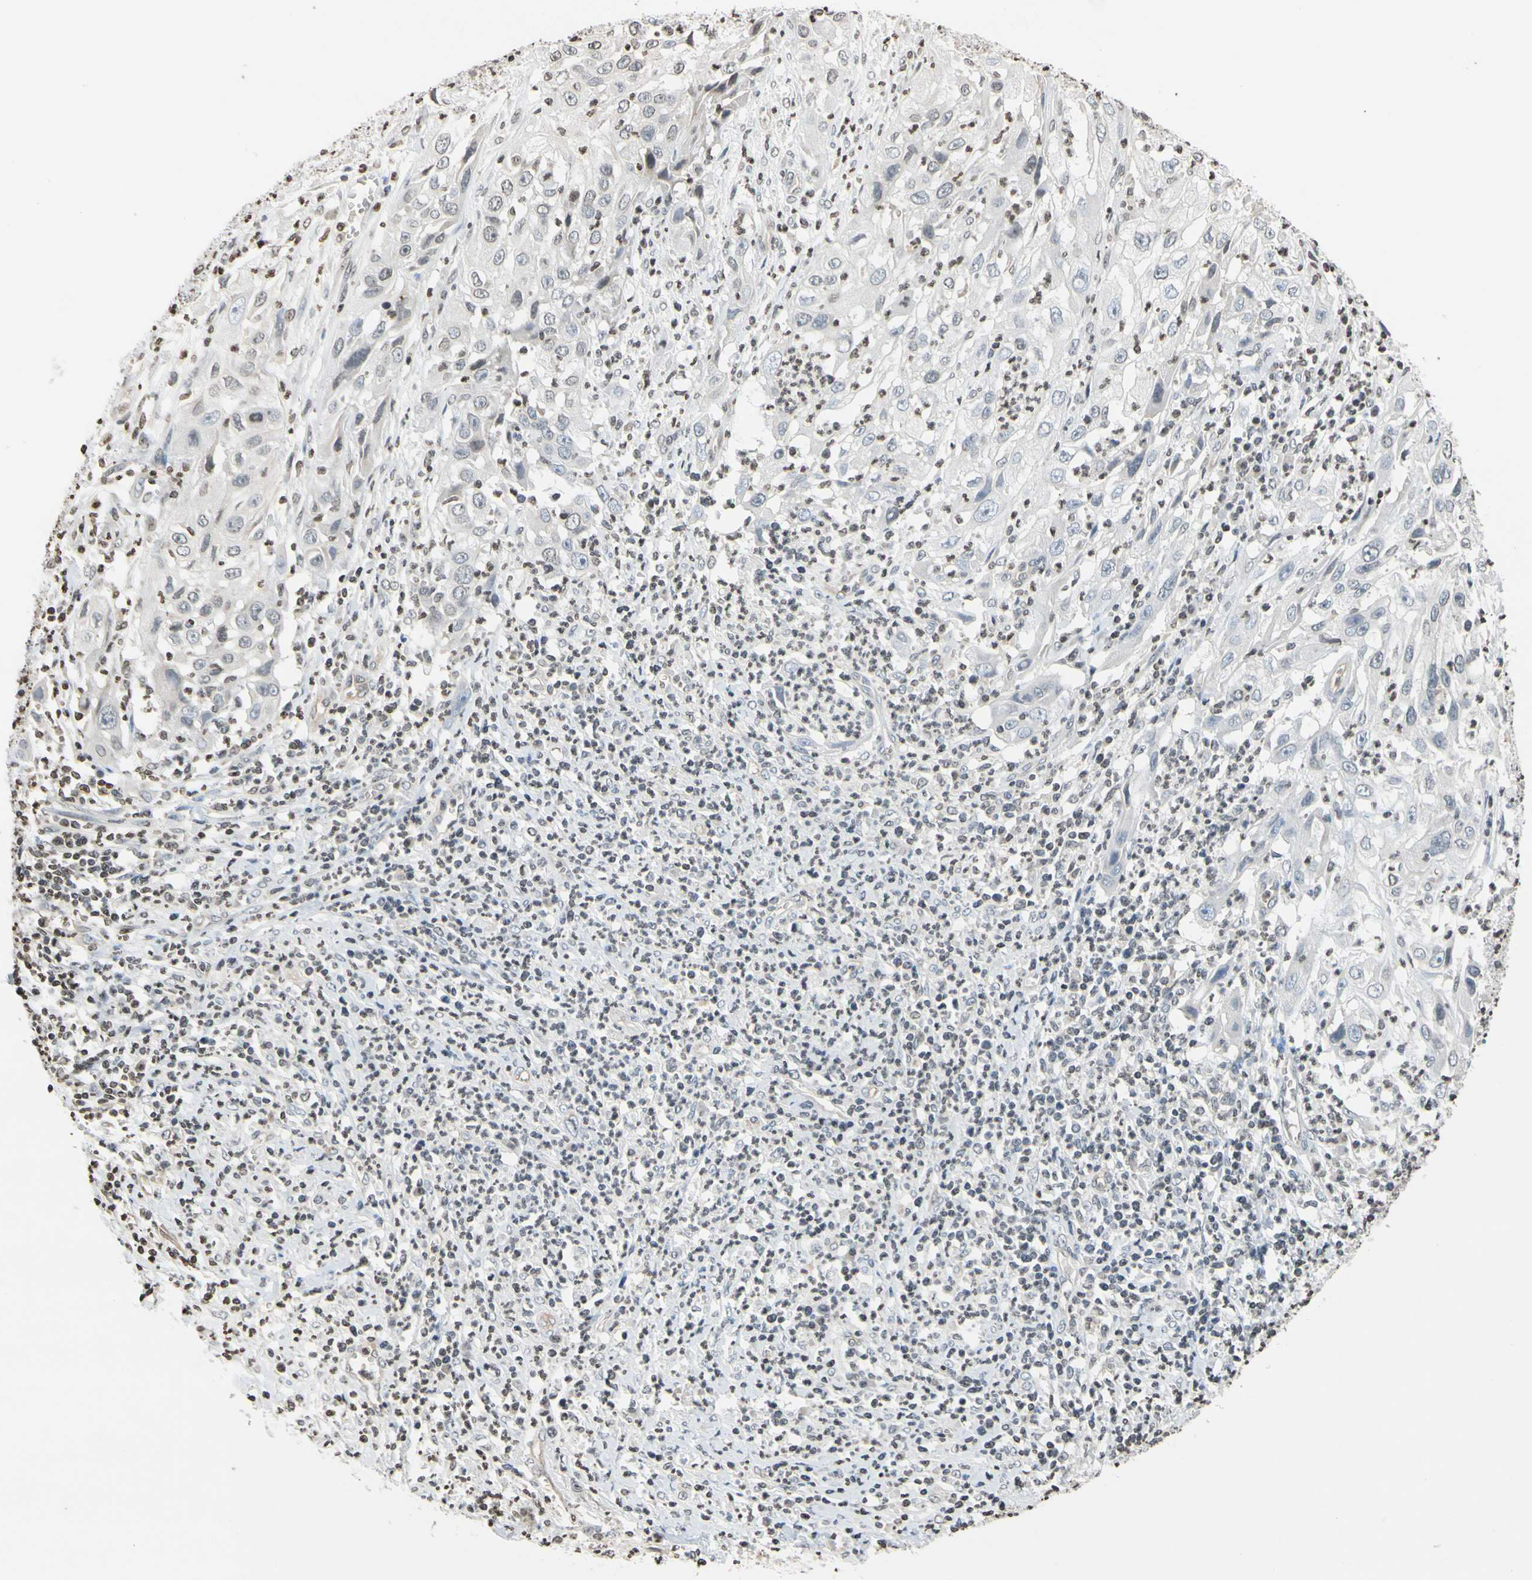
{"staining": {"intensity": "negative", "quantity": "none", "location": "none"}, "tissue": "cervical cancer", "cell_type": "Tumor cells", "image_type": "cancer", "snomed": [{"axis": "morphology", "description": "Squamous cell carcinoma, NOS"}, {"axis": "topography", "description": "Cervix"}], "caption": "Tumor cells show no significant protein positivity in squamous cell carcinoma (cervical). (Brightfield microscopy of DAB immunohistochemistry at high magnification).", "gene": "GPX4", "patient": {"sex": "female", "age": 32}}